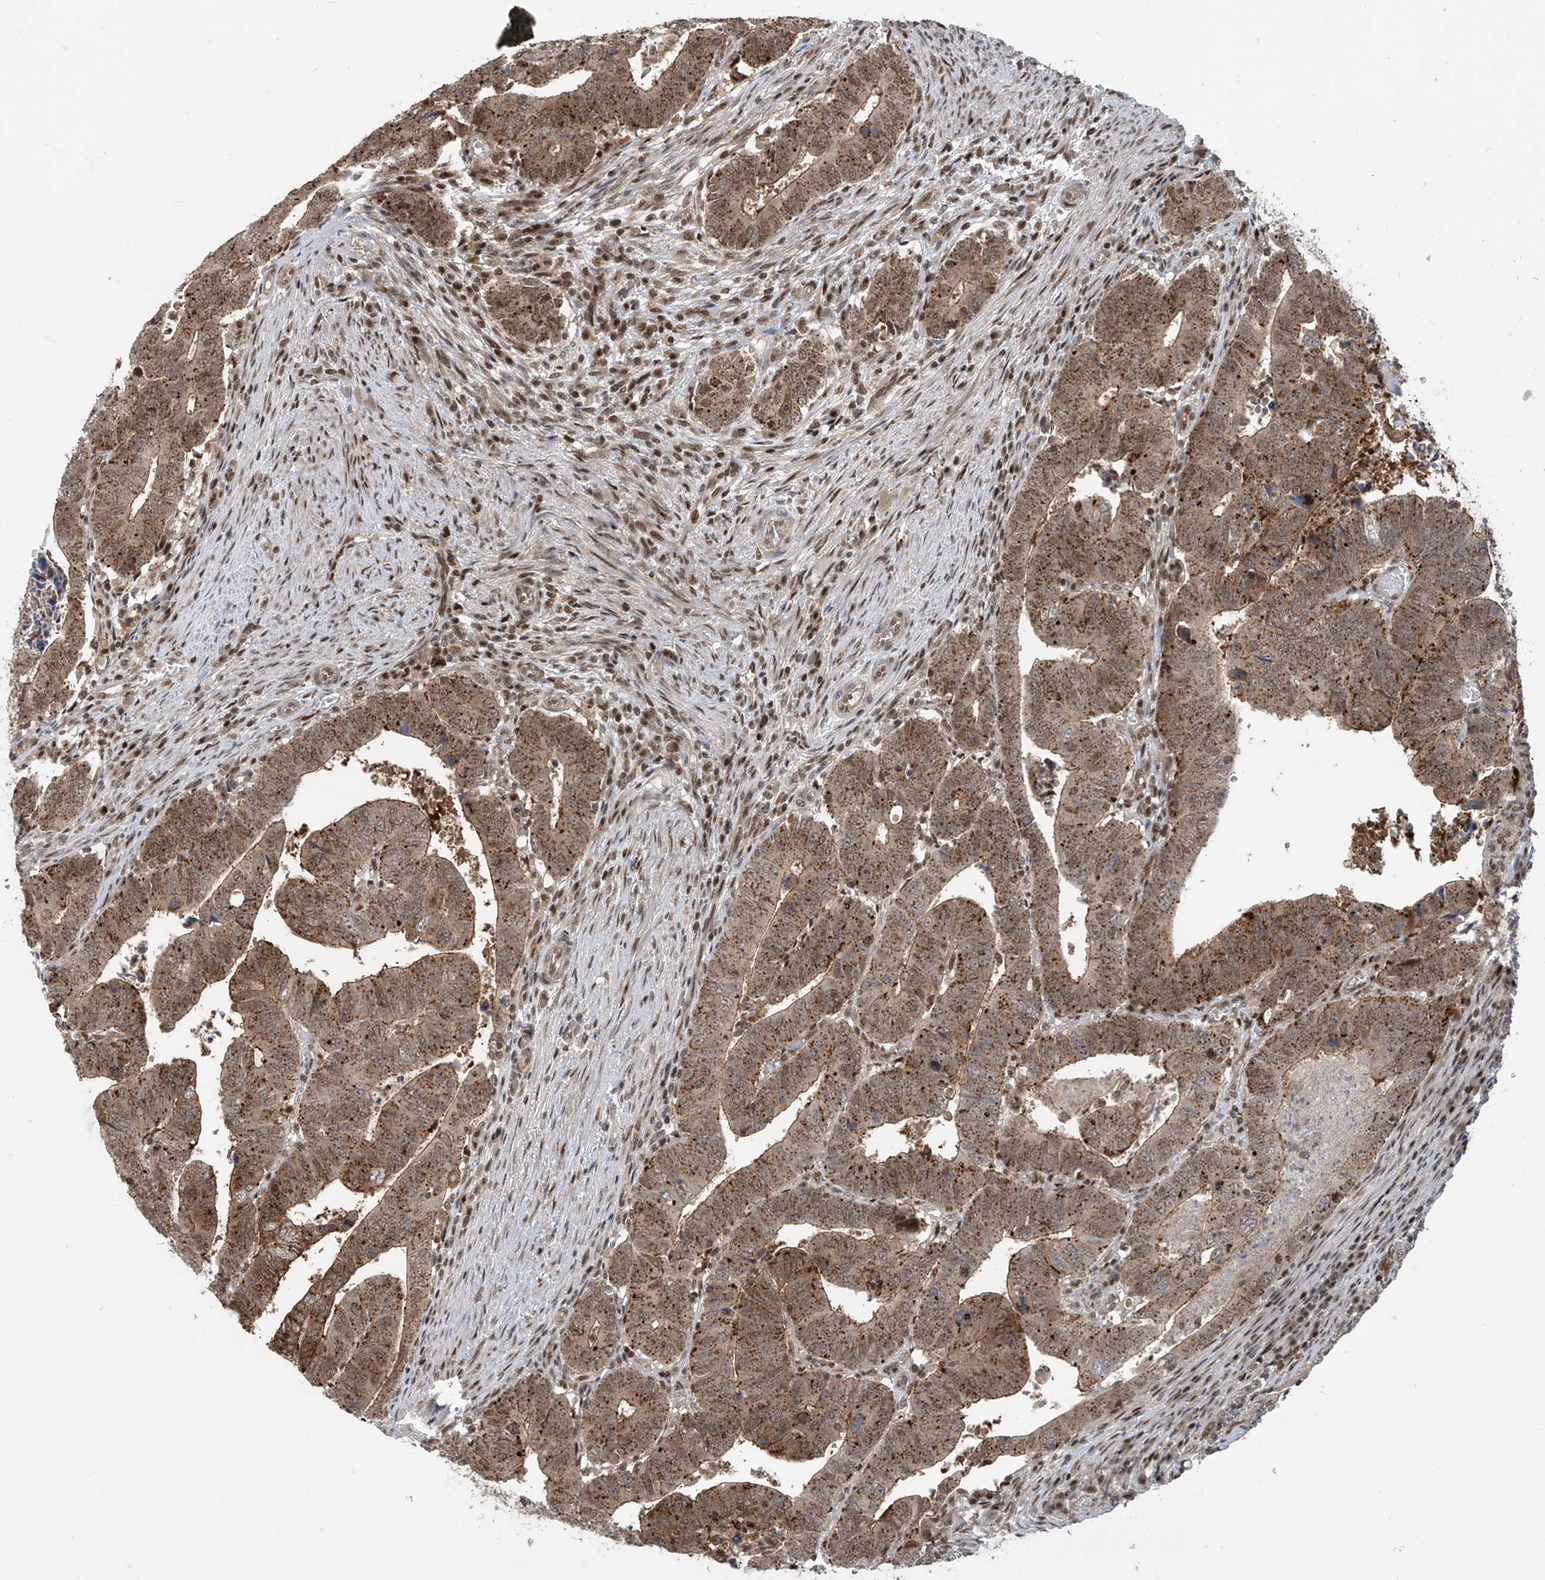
{"staining": {"intensity": "moderate", "quantity": ">75%", "location": "cytoplasmic/membranous,nuclear"}, "tissue": "colorectal cancer", "cell_type": "Tumor cells", "image_type": "cancer", "snomed": [{"axis": "morphology", "description": "Normal tissue, NOS"}, {"axis": "morphology", "description": "Adenocarcinoma, NOS"}, {"axis": "topography", "description": "Rectum"}], "caption": "This is an image of immunohistochemistry staining of adenocarcinoma (colorectal), which shows moderate expression in the cytoplasmic/membranous and nuclear of tumor cells.", "gene": "LAGE3", "patient": {"sex": "female", "age": 65}}